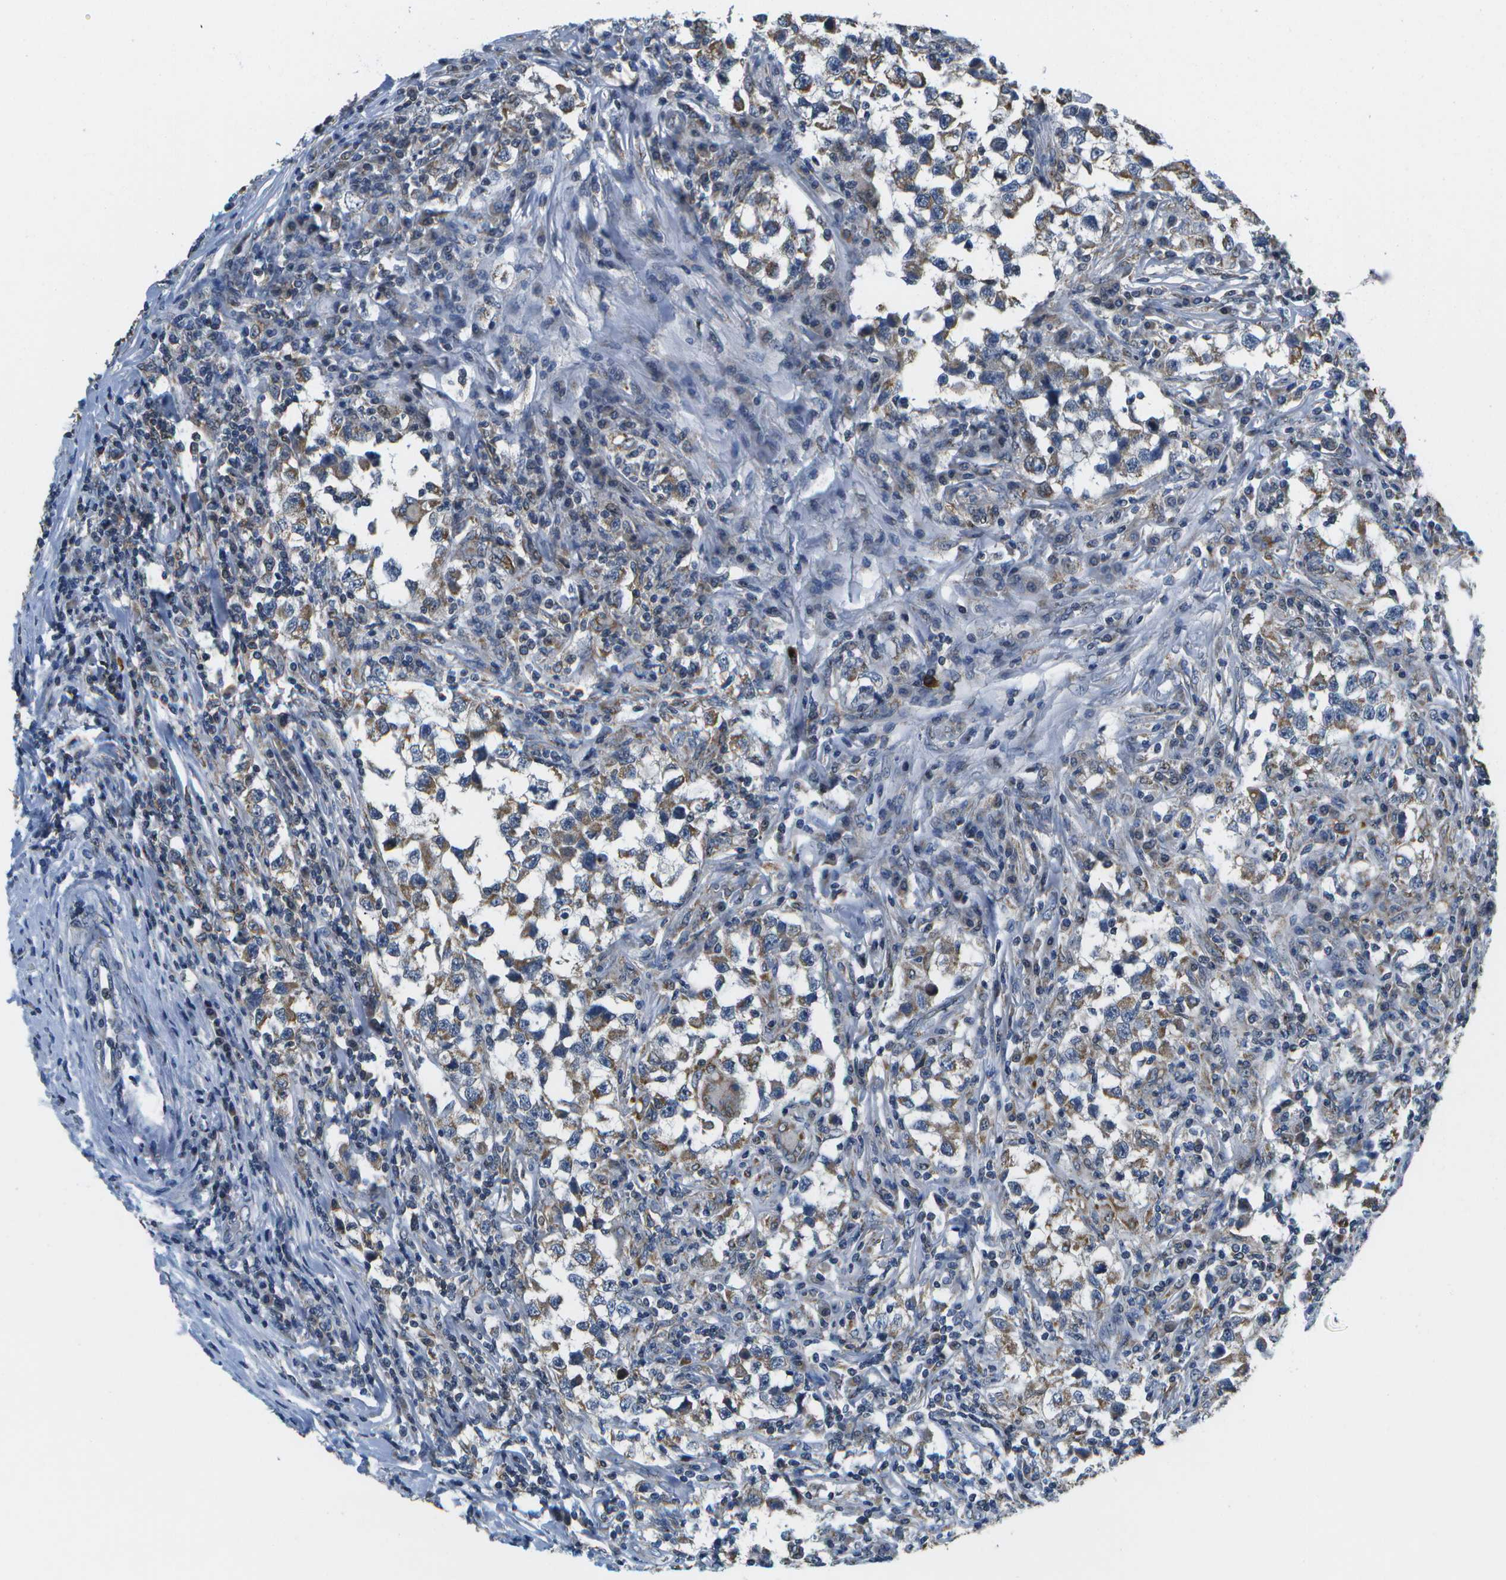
{"staining": {"intensity": "moderate", "quantity": "25%-75%", "location": "cytoplasmic/membranous"}, "tissue": "testis cancer", "cell_type": "Tumor cells", "image_type": "cancer", "snomed": [{"axis": "morphology", "description": "Carcinoma, Embryonal, NOS"}, {"axis": "topography", "description": "Testis"}], "caption": "DAB immunohistochemical staining of testis cancer displays moderate cytoplasmic/membranous protein expression in approximately 25%-75% of tumor cells.", "gene": "GALNT15", "patient": {"sex": "male", "age": 21}}